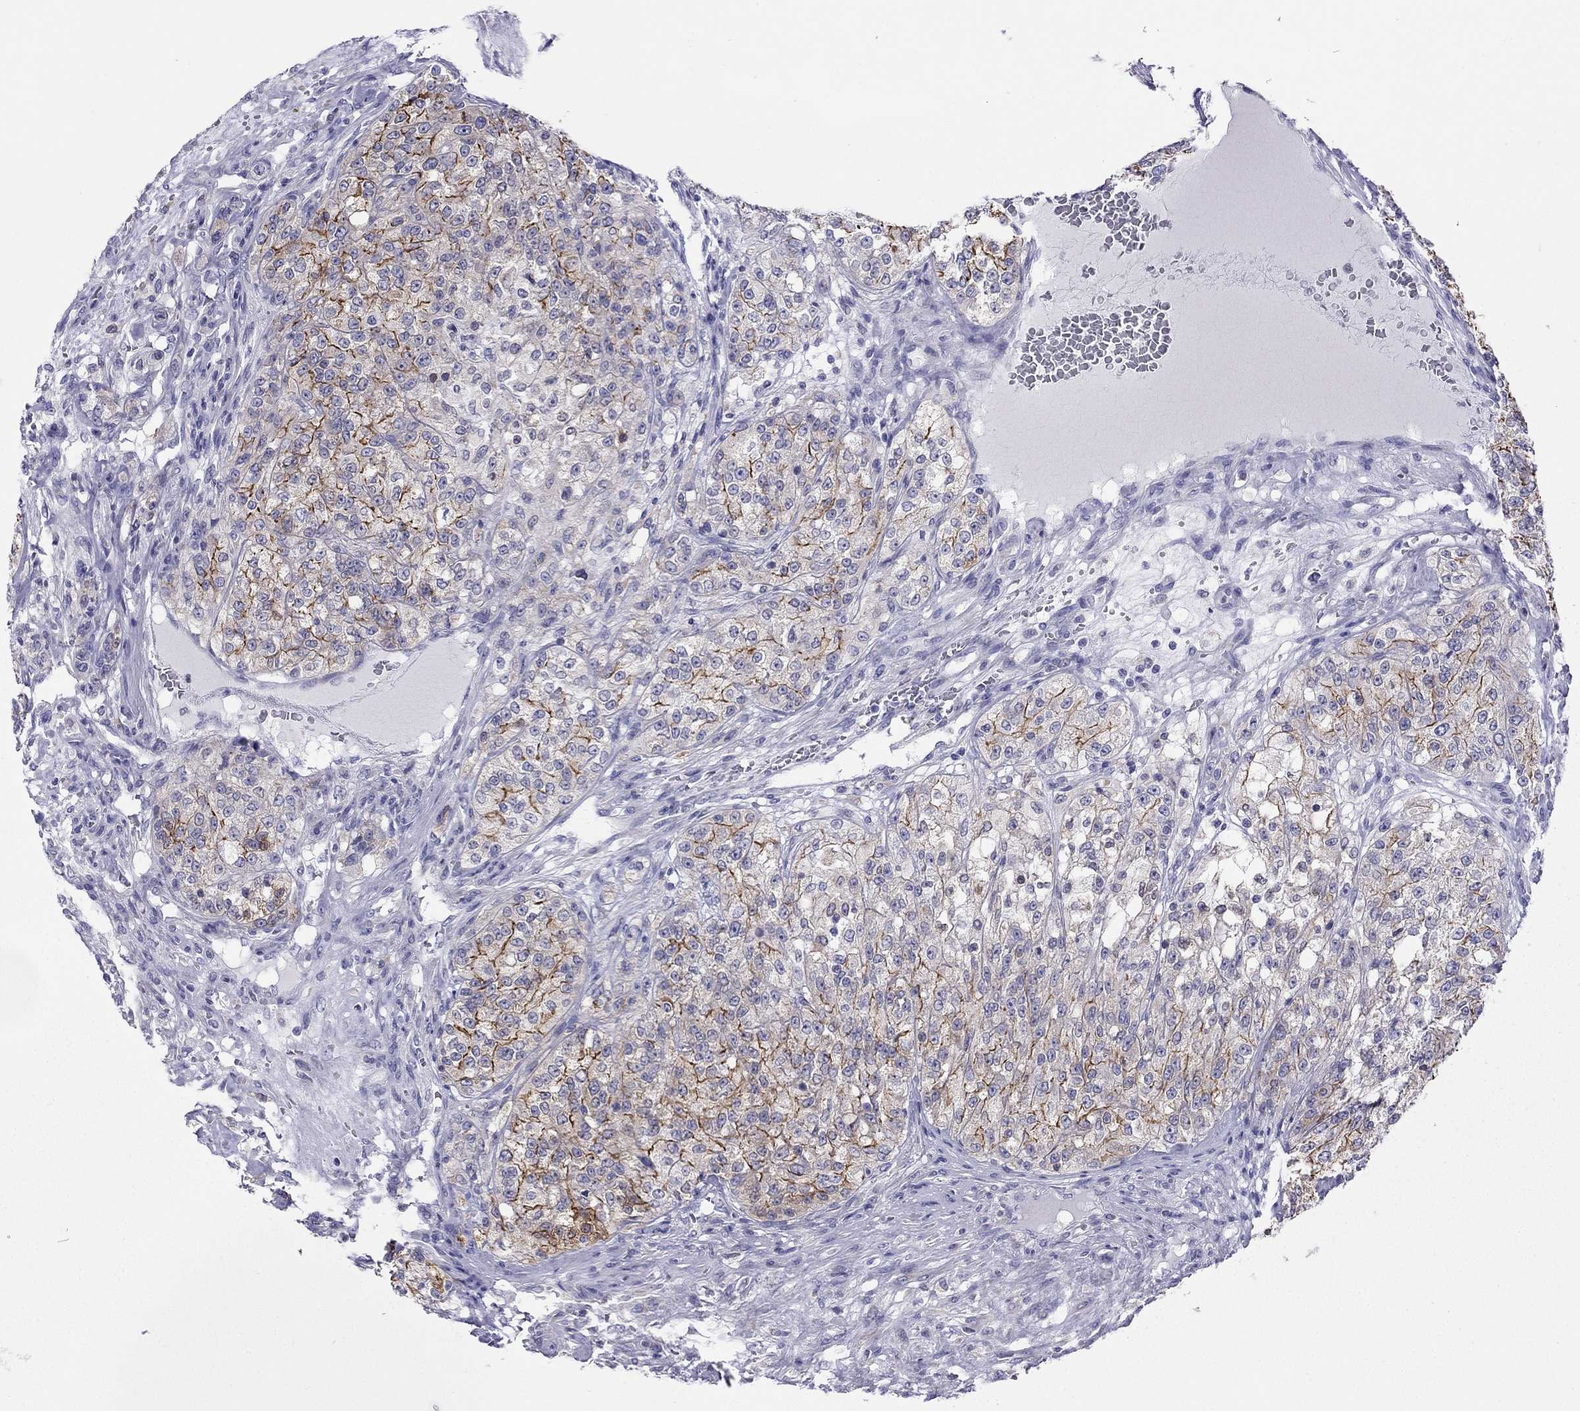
{"staining": {"intensity": "strong", "quantity": "25%-75%", "location": "cytoplasmic/membranous"}, "tissue": "renal cancer", "cell_type": "Tumor cells", "image_type": "cancer", "snomed": [{"axis": "morphology", "description": "Adenocarcinoma, NOS"}, {"axis": "topography", "description": "Kidney"}], "caption": "Protein staining by immunohistochemistry (IHC) exhibits strong cytoplasmic/membranous expression in approximately 25%-75% of tumor cells in renal cancer.", "gene": "SLC46A2", "patient": {"sex": "female", "age": 63}}